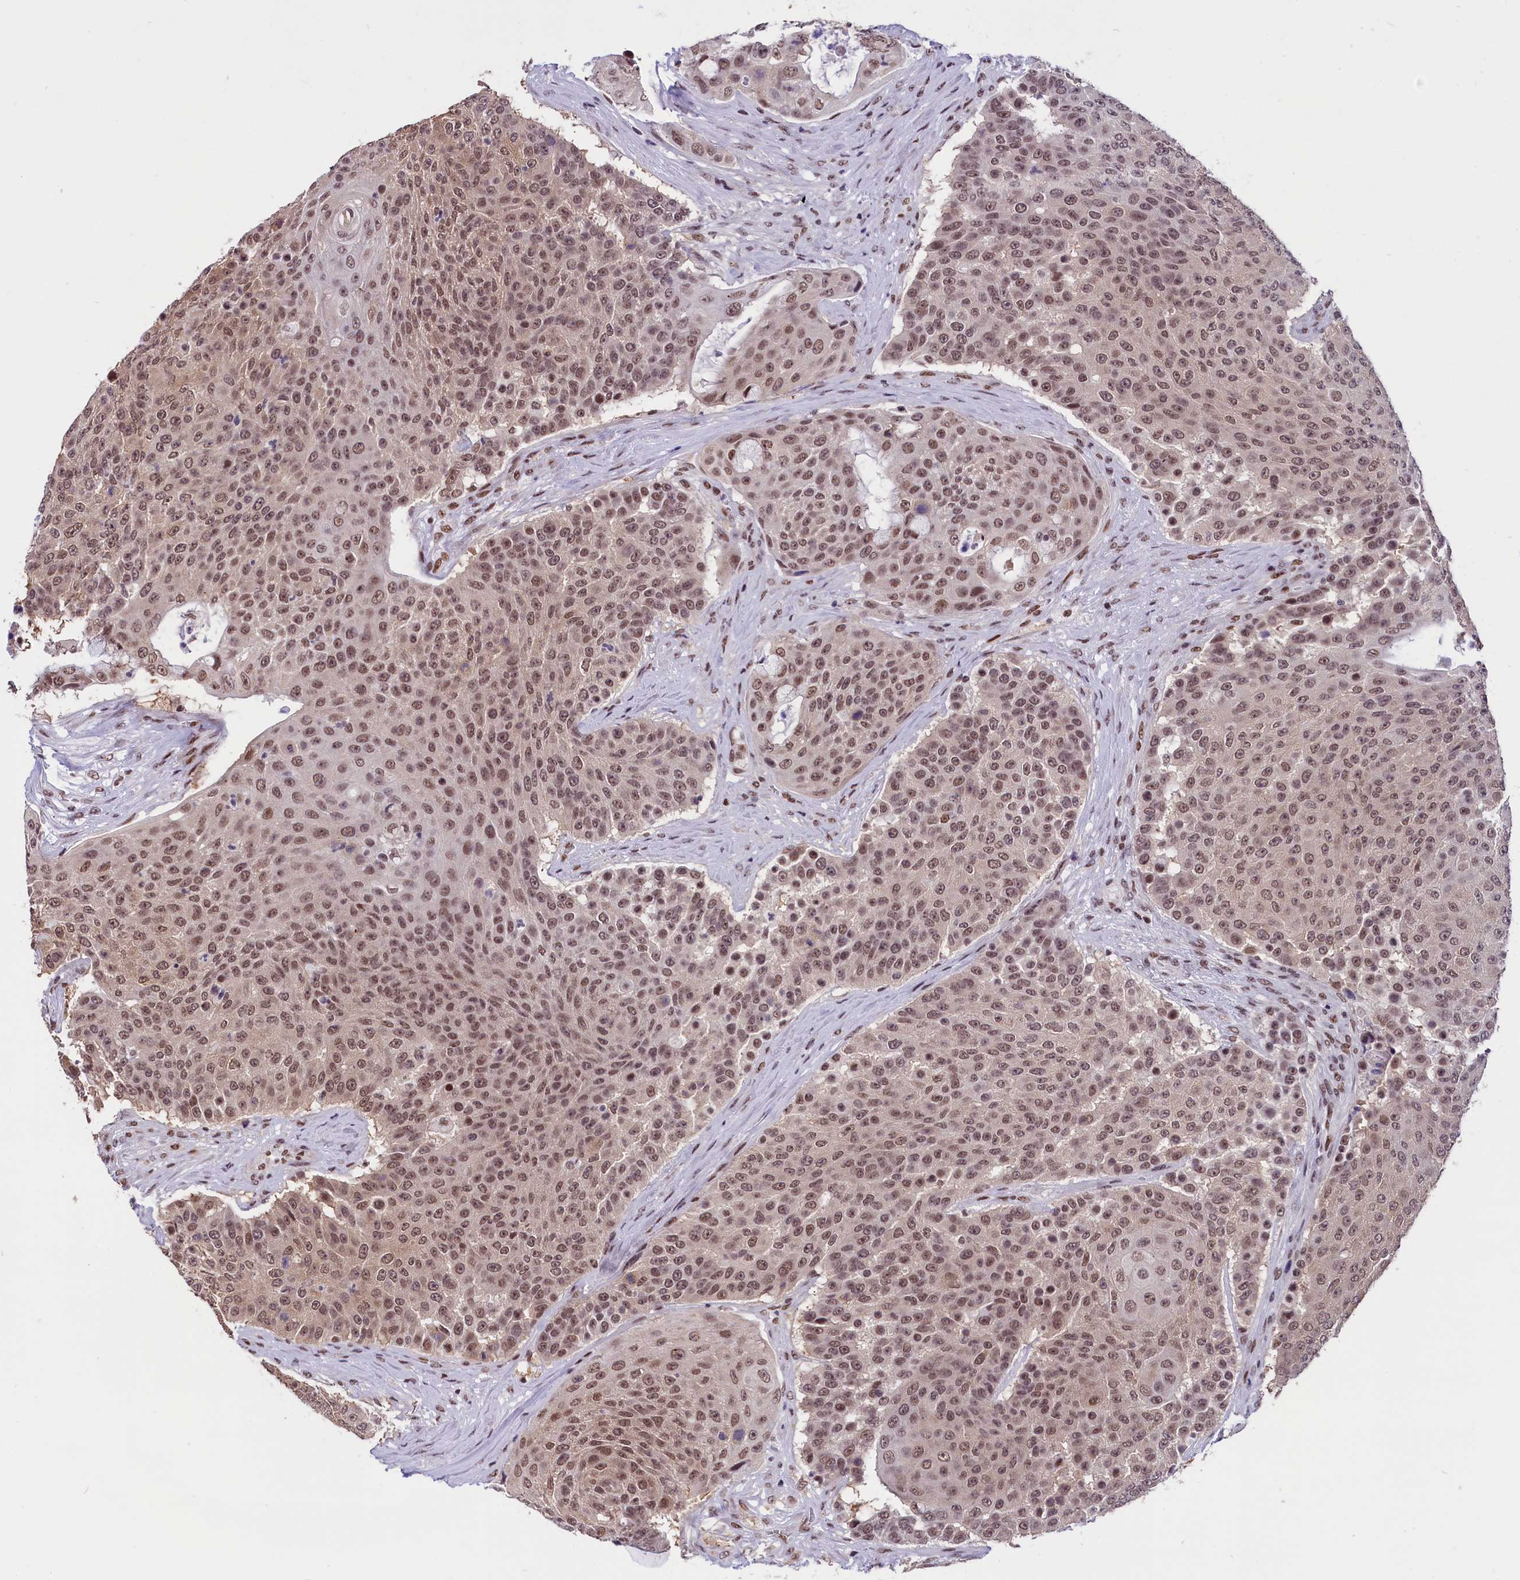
{"staining": {"intensity": "moderate", "quantity": ">75%", "location": "nuclear"}, "tissue": "urothelial cancer", "cell_type": "Tumor cells", "image_type": "cancer", "snomed": [{"axis": "morphology", "description": "Urothelial carcinoma, High grade"}, {"axis": "topography", "description": "Urinary bladder"}], "caption": "Immunohistochemistry micrograph of high-grade urothelial carcinoma stained for a protein (brown), which demonstrates medium levels of moderate nuclear staining in about >75% of tumor cells.", "gene": "CDYL2", "patient": {"sex": "female", "age": 63}}